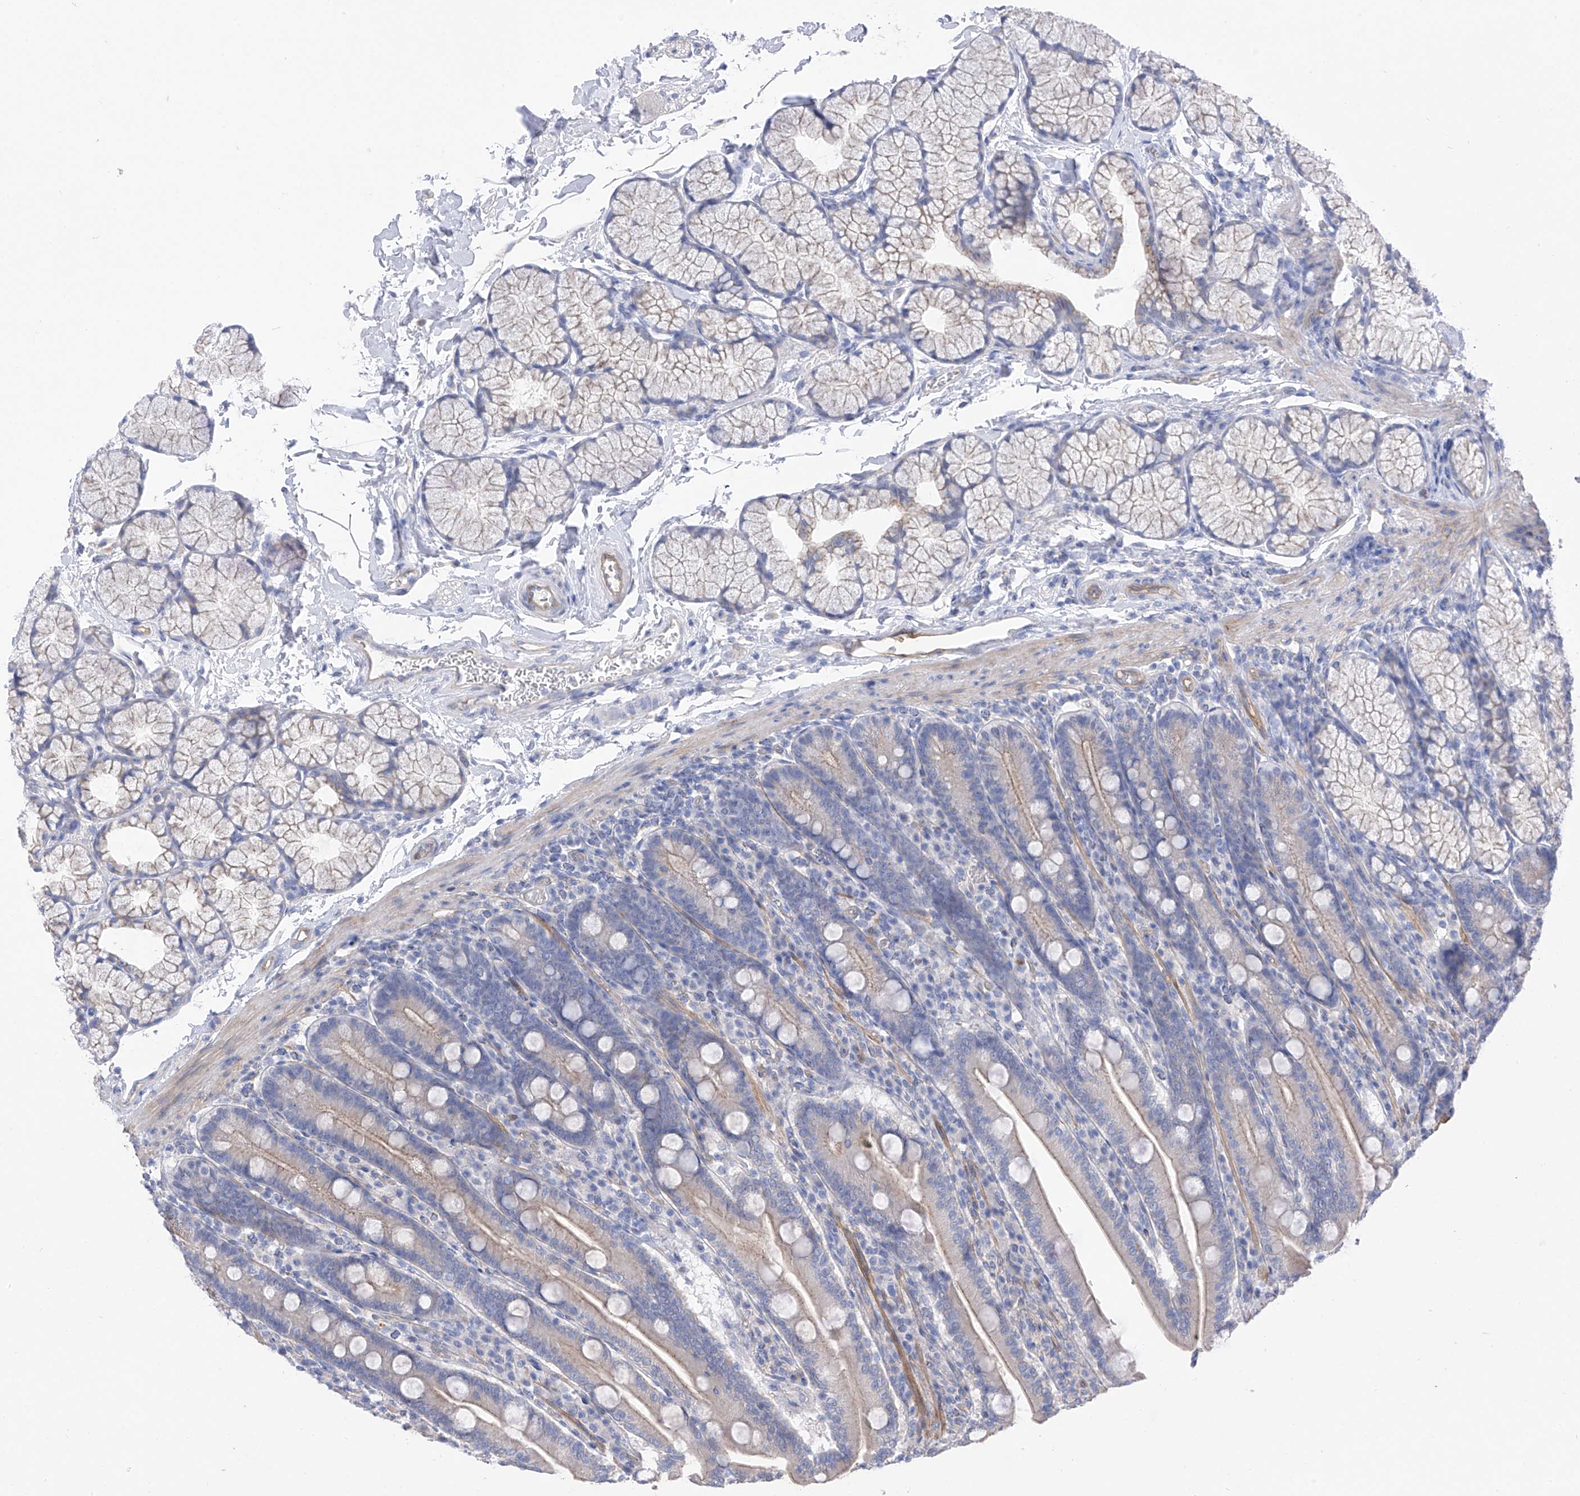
{"staining": {"intensity": "weak", "quantity": ">75%", "location": "cytoplasmic/membranous"}, "tissue": "duodenum", "cell_type": "Glandular cells", "image_type": "normal", "snomed": [{"axis": "morphology", "description": "Normal tissue, NOS"}, {"axis": "topography", "description": "Duodenum"}], "caption": "An IHC image of unremarkable tissue is shown. Protein staining in brown shows weak cytoplasmic/membranous positivity in duodenum within glandular cells.", "gene": "ITGA9", "patient": {"sex": "male", "age": 35}}